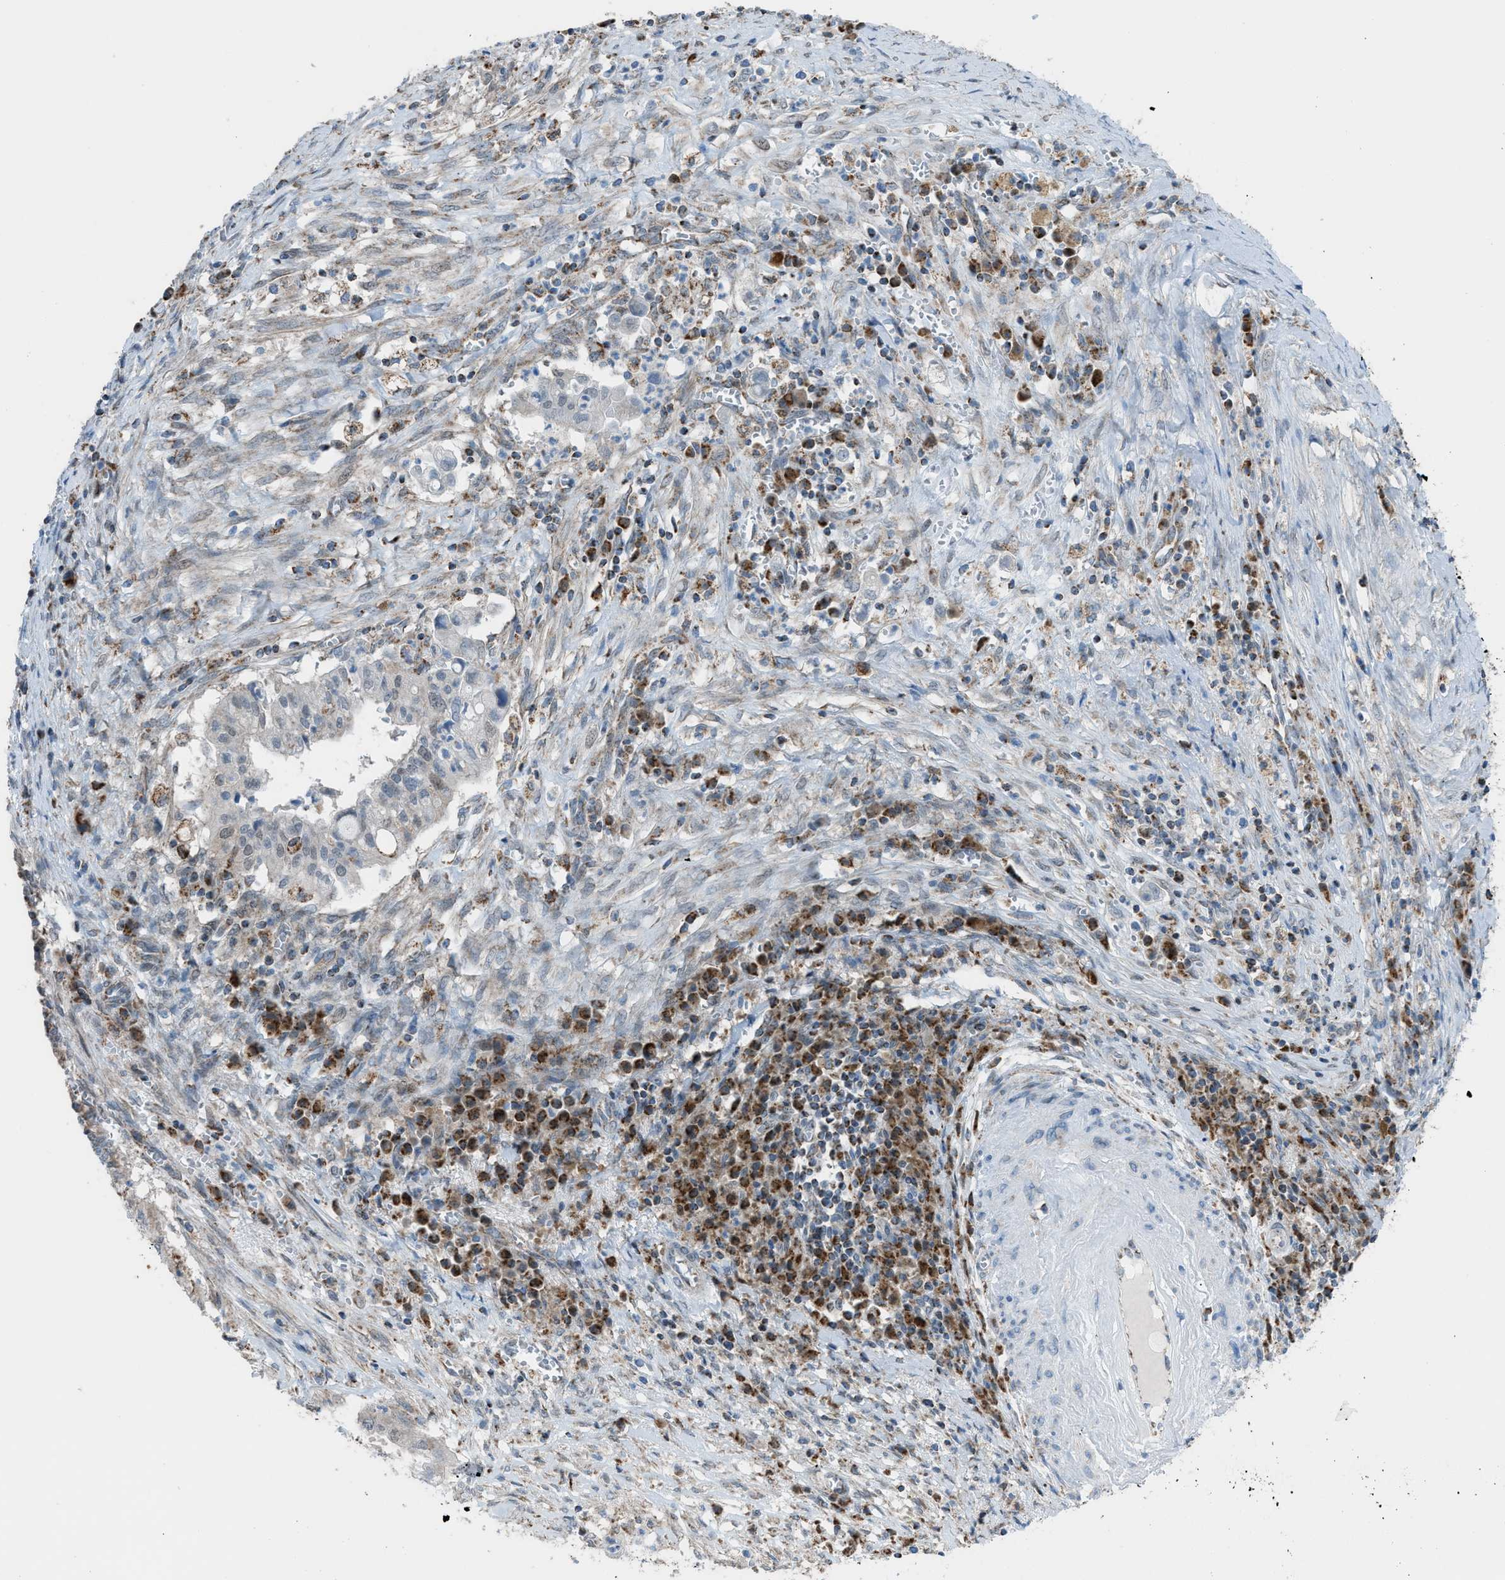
{"staining": {"intensity": "negative", "quantity": "none", "location": "none"}, "tissue": "cervical cancer", "cell_type": "Tumor cells", "image_type": "cancer", "snomed": [{"axis": "morphology", "description": "Adenocarcinoma, NOS"}, {"axis": "topography", "description": "Cervix"}], "caption": "Image shows no significant protein staining in tumor cells of cervical cancer.", "gene": "SRM", "patient": {"sex": "female", "age": 44}}